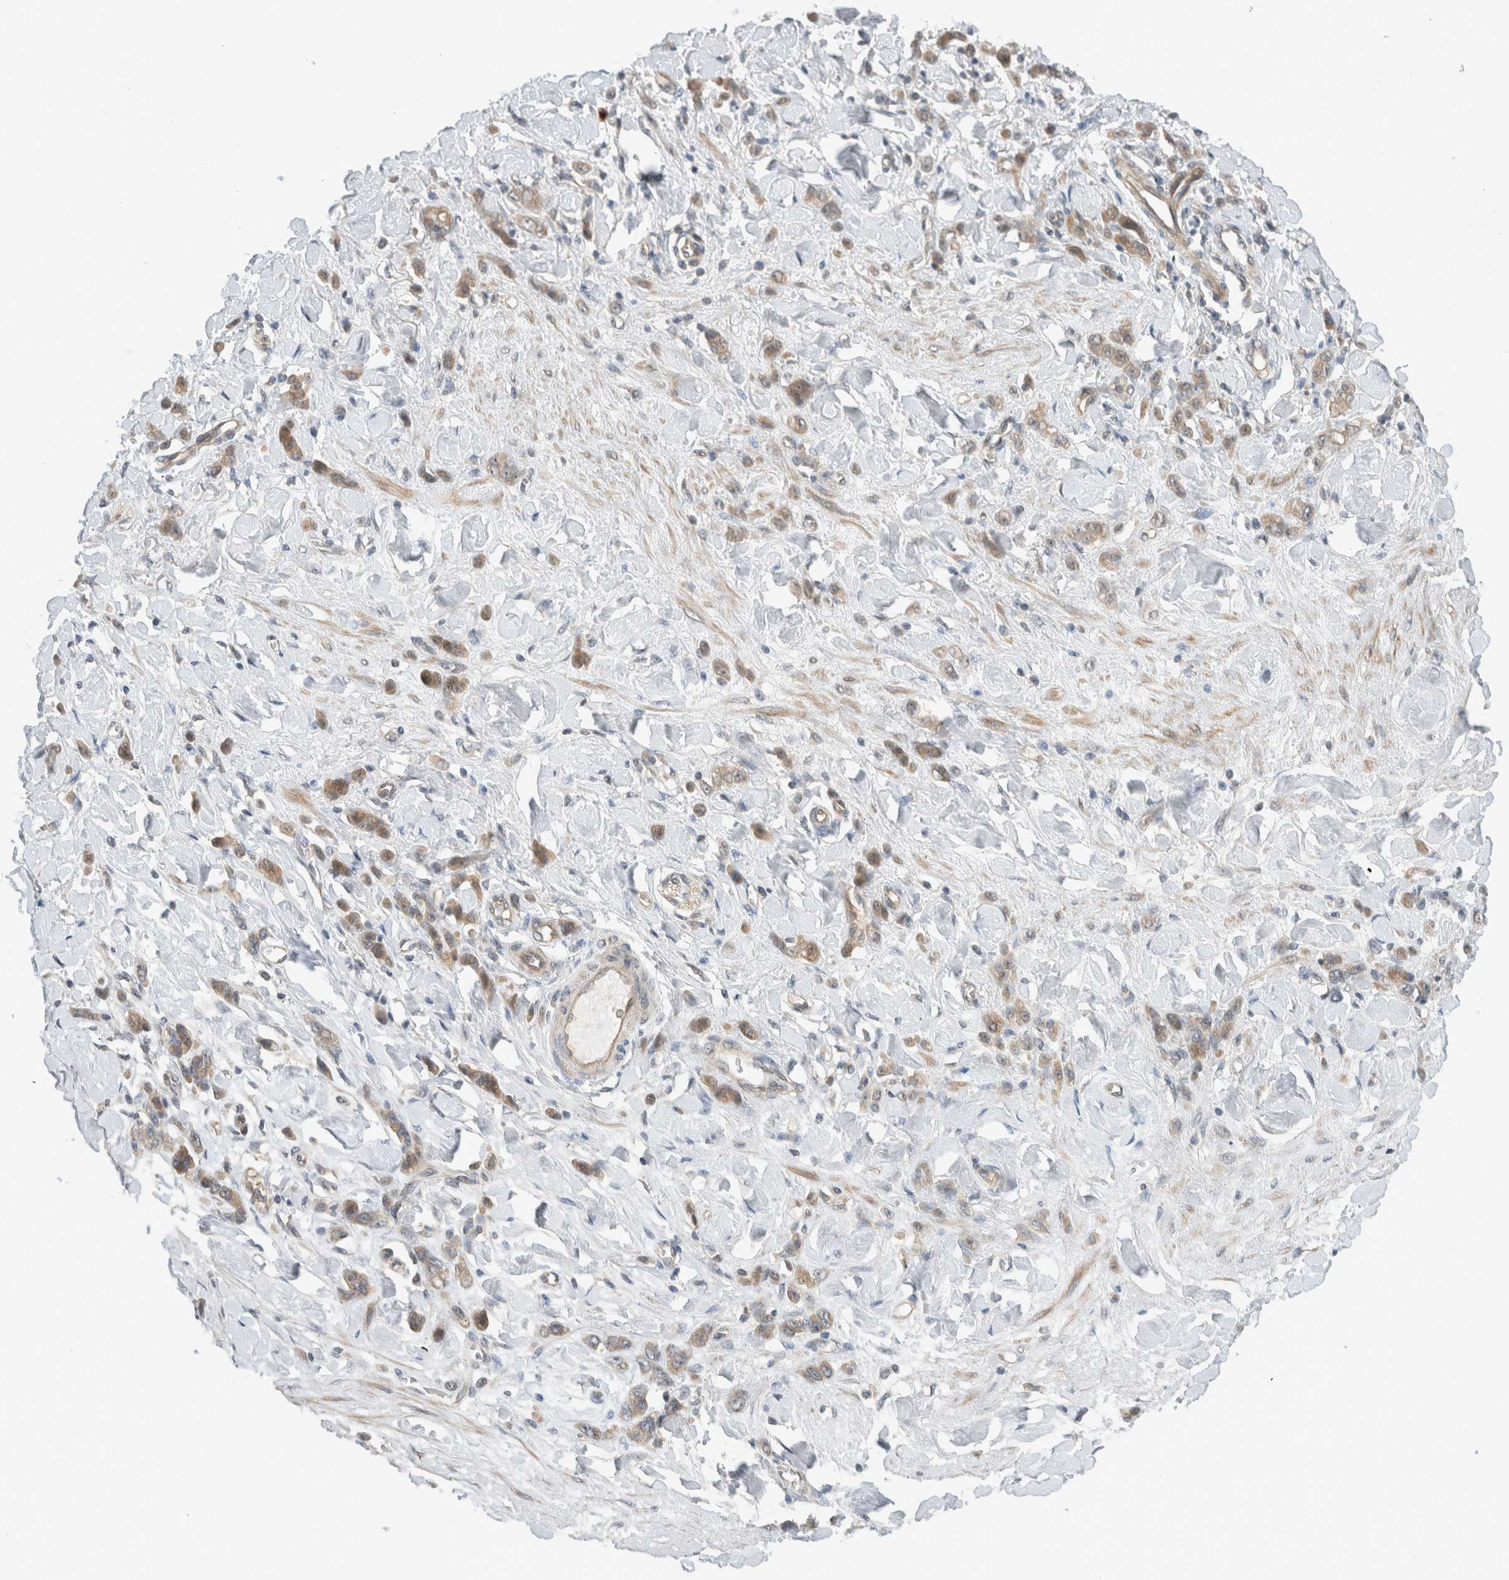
{"staining": {"intensity": "weak", "quantity": "25%-75%", "location": "cytoplasmic/membranous"}, "tissue": "stomach cancer", "cell_type": "Tumor cells", "image_type": "cancer", "snomed": [{"axis": "morphology", "description": "Normal tissue, NOS"}, {"axis": "morphology", "description": "Adenocarcinoma, NOS"}, {"axis": "topography", "description": "Stomach"}], "caption": "This is a histology image of immunohistochemistry staining of stomach adenocarcinoma, which shows weak positivity in the cytoplasmic/membranous of tumor cells.", "gene": "ERCC6L2", "patient": {"sex": "male", "age": 82}}